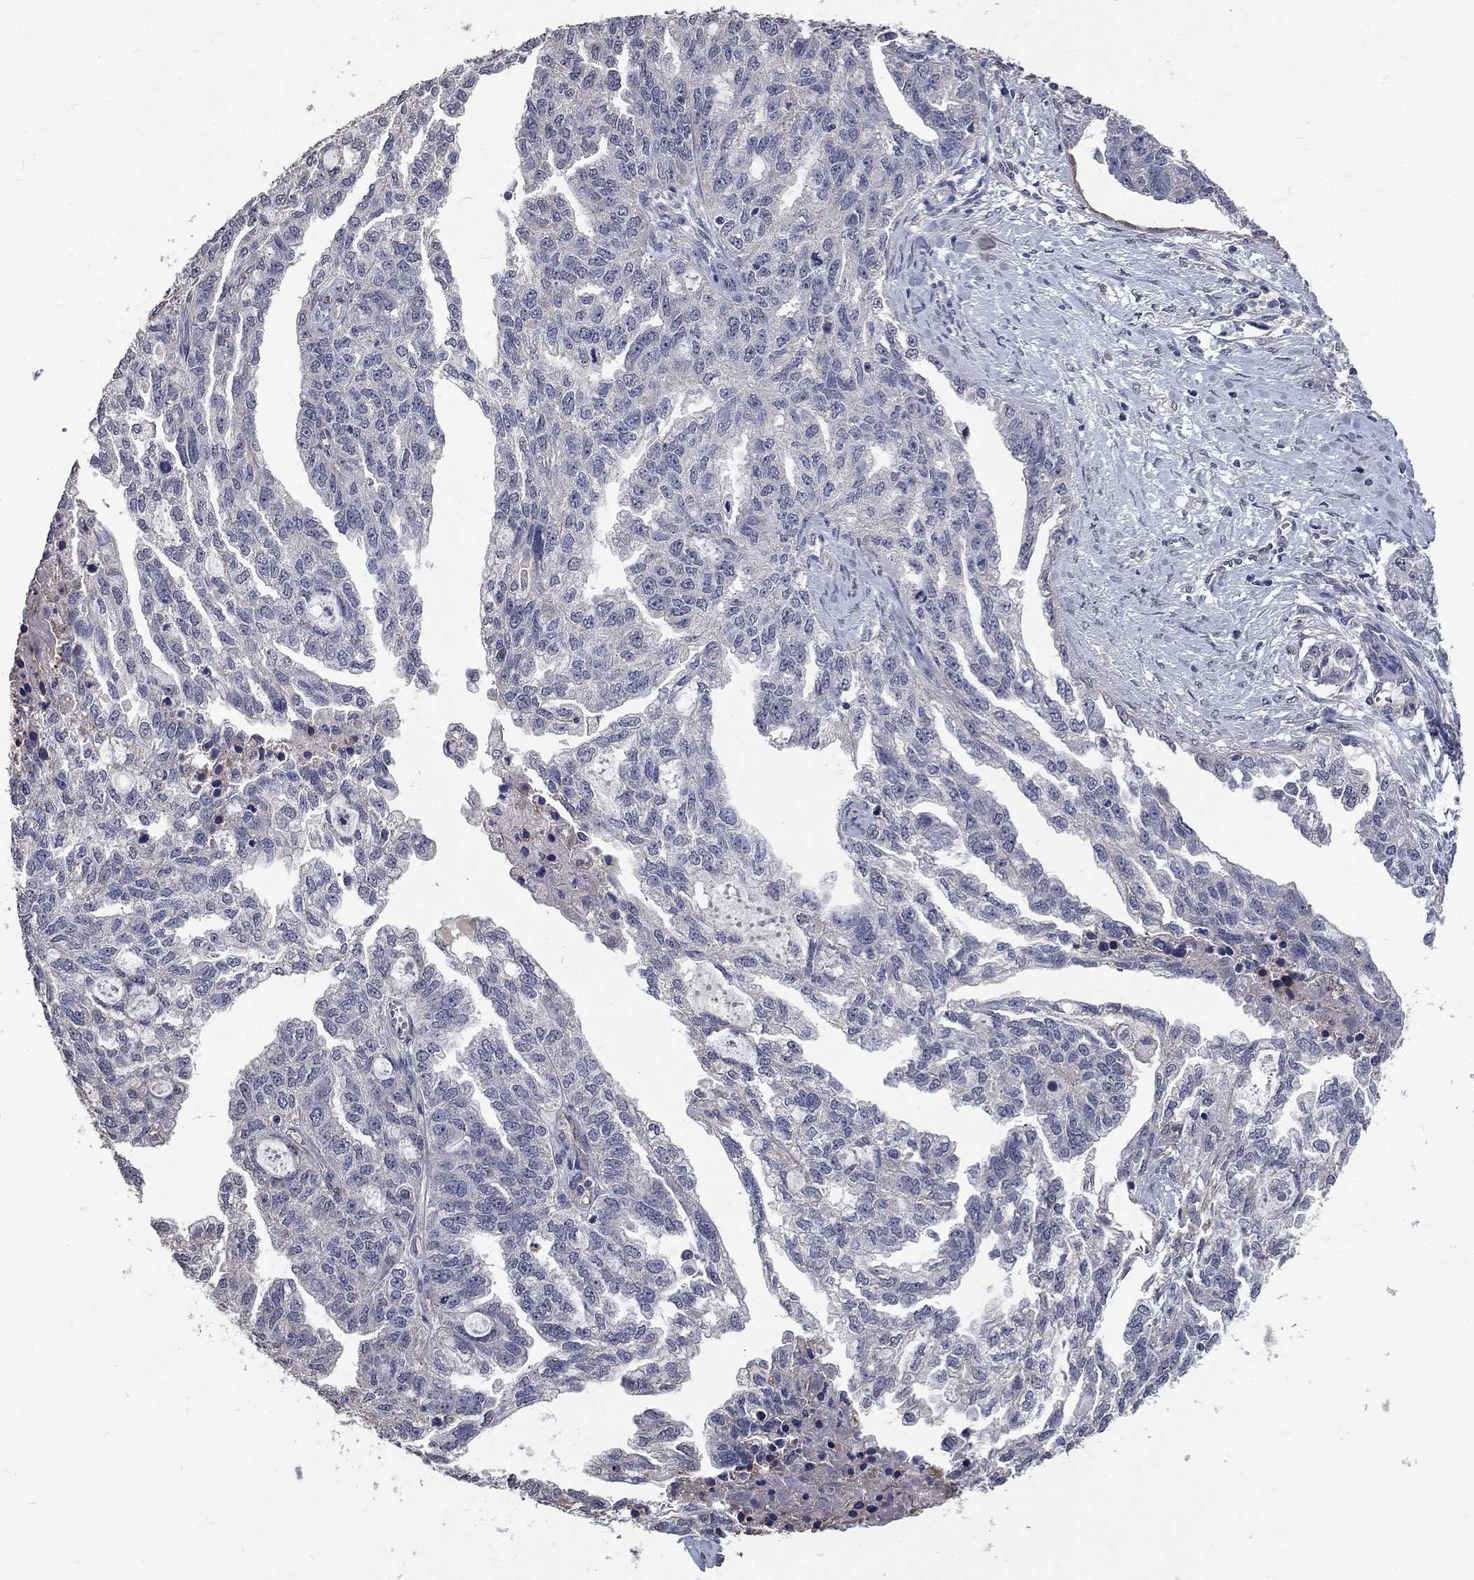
{"staining": {"intensity": "negative", "quantity": "none", "location": "none"}, "tissue": "ovarian cancer", "cell_type": "Tumor cells", "image_type": "cancer", "snomed": [{"axis": "morphology", "description": "Cystadenocarcinoma, serous, NOS"}, {"axis": "topography", "description": "Ovary"}], "caption": "Immunohistochemistry of ovarian cancer (serous cystadenocarcinoma) demonstrates no positivity in tumor cells.", "gene": "CHST5", "patient": {"sex": "female", "age": 51}}